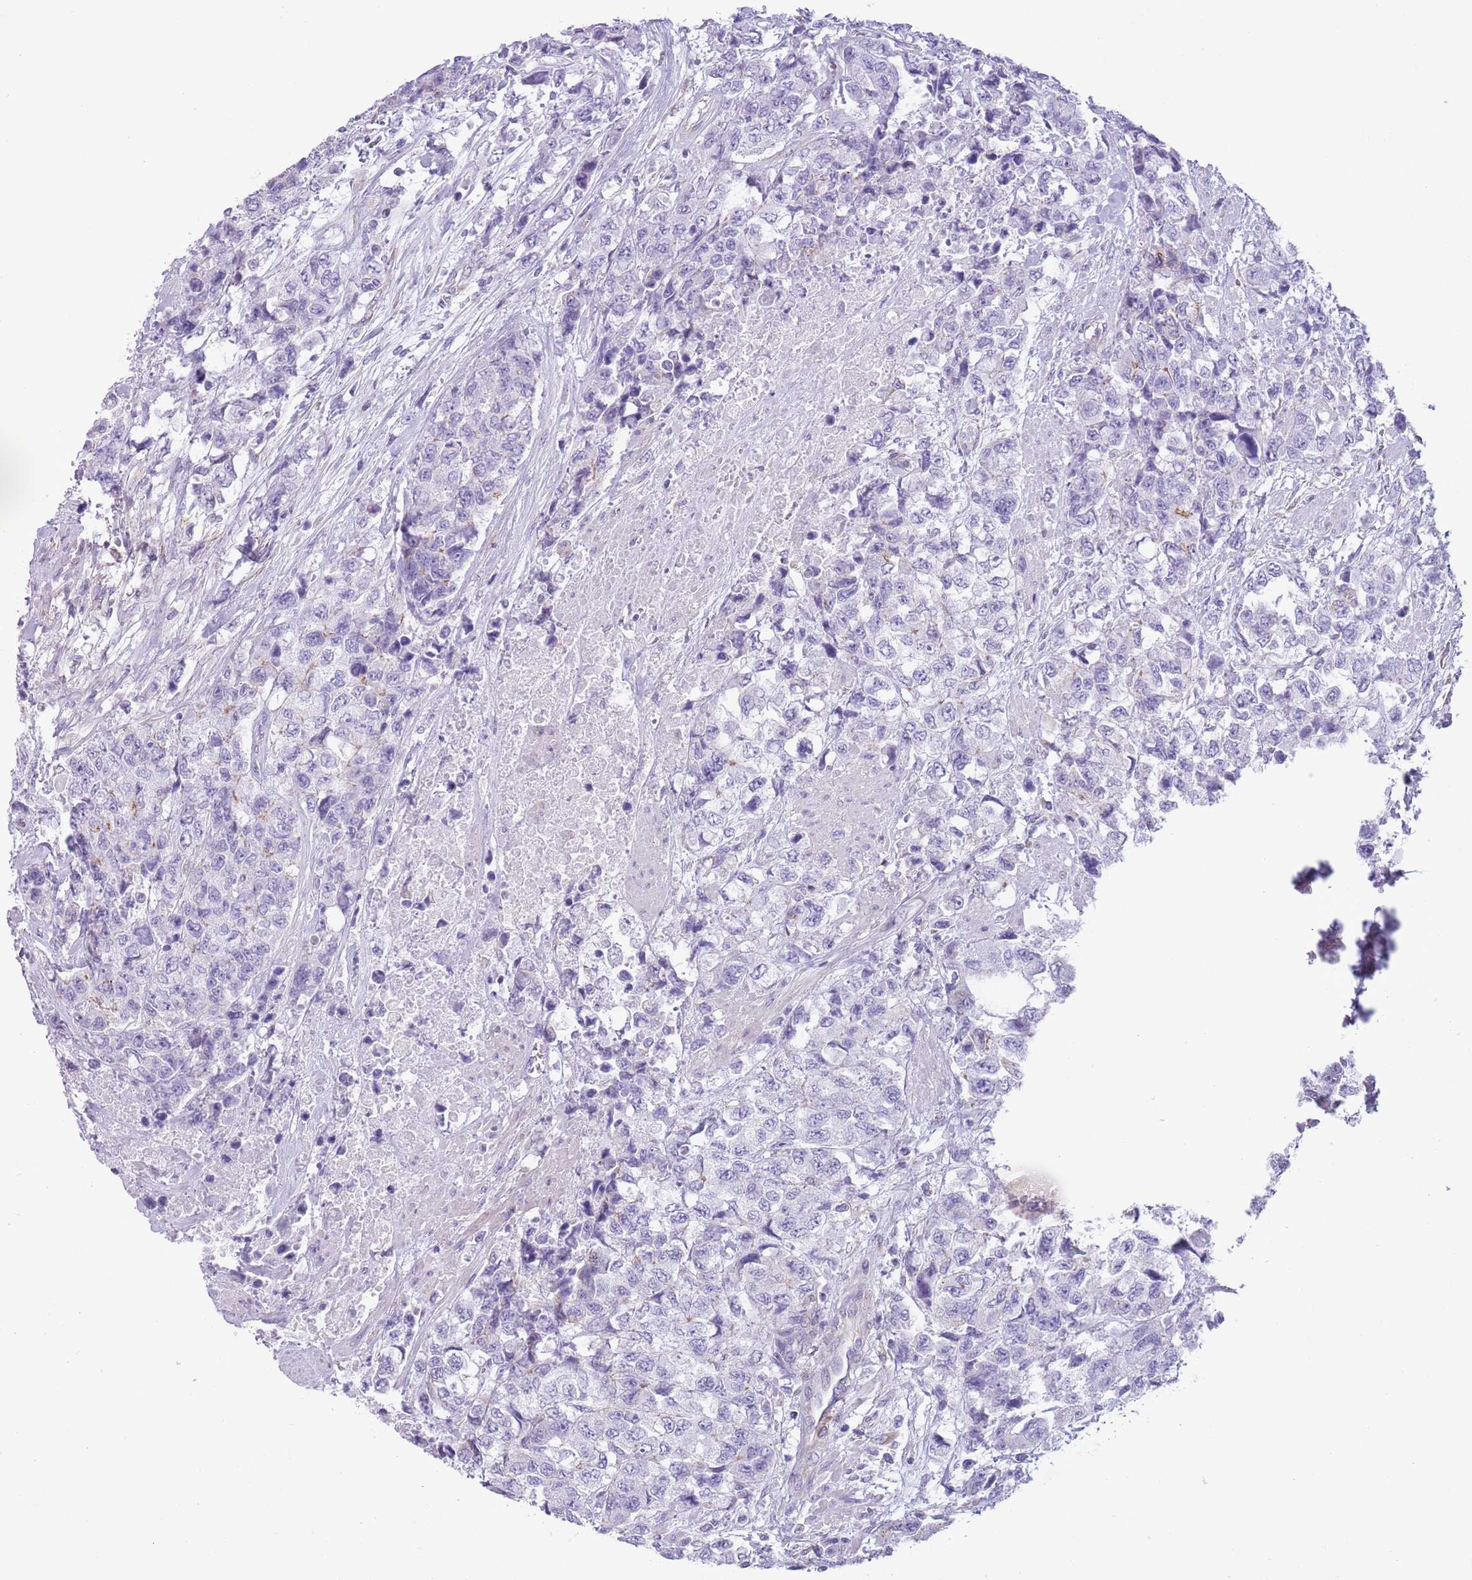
{"staining": {"intensity": "negative", "quantity": "none", "location": "none"}, "tissue": "urothelial cancer", "cell_type": "Tumor cells", "image_type": "cancer", "snomed": [{"axis": "morphology", "description": "Urothelial carcinoma, High grade"}, {"axis": "topography", "description": "Urinary bladder"}], "caption": "Protein analysis of urothelial cancer displays no significant positivity in tumor cells.", "gene": "RBP3", "patient": {"sex": "female", "age": 78}}